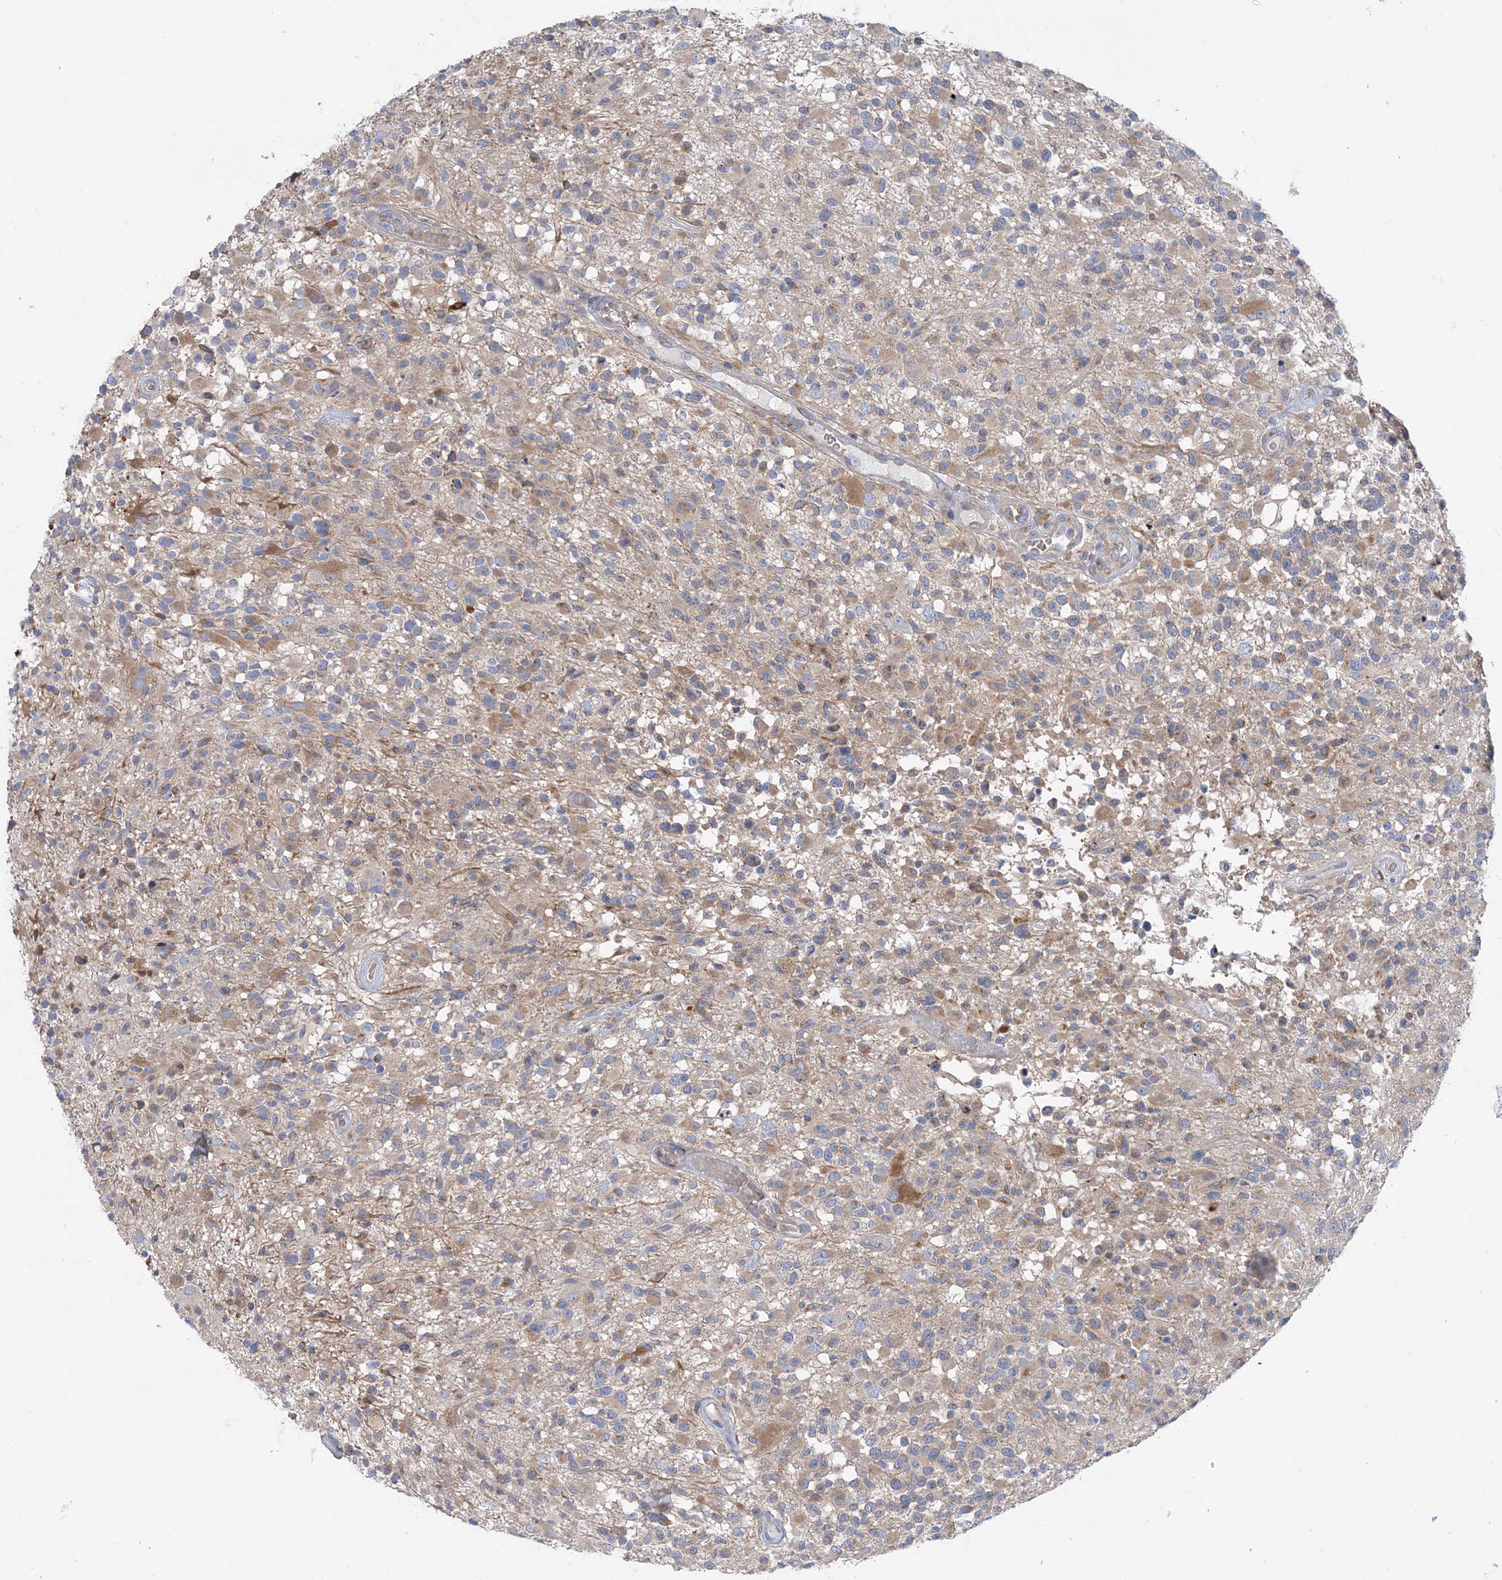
{"staining": {"intensity": "moderate", "quantity": "<25%", "location": "cytoplasmic/membranous"}, "tissue": "glioma", "cell_type": "Tumor cells", "image_type": "cancer", "snomed": [{"axis": "morphology", "description": "Glioma, malignant, High grade"}, {"axis": "morphology", "description": "Glioblastoma, NOS"}, {"axis": "topography", "description": "Brain"}], "caption": "Immunohistochemistry of glioblastoma shows low levels of moderate cytoplasmic/membranous positivity in about <25% of tumor cells.", "gene": "FAM114A2", "patient": {"sex": "male", "age": 60}}